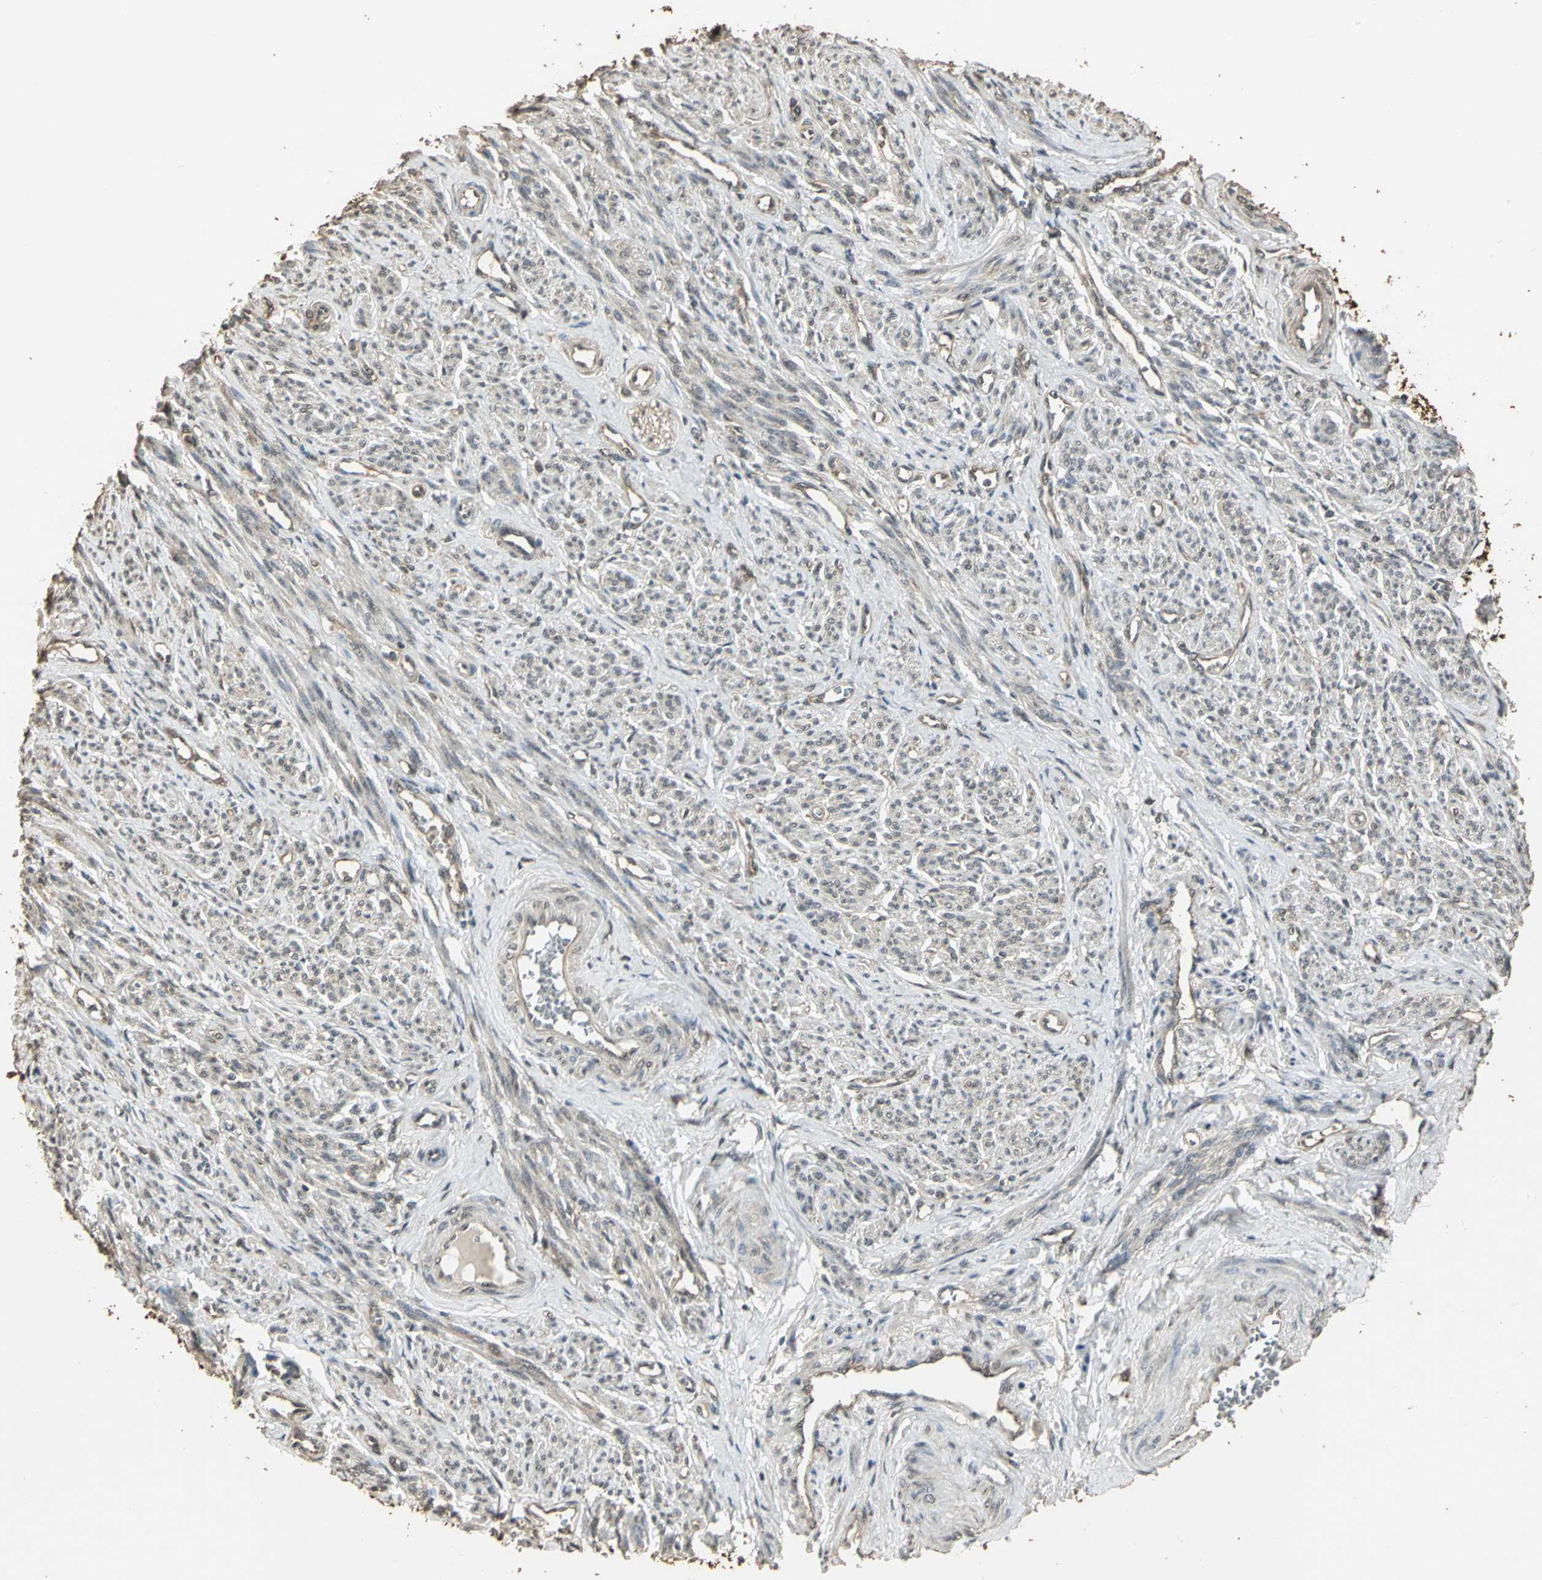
{"staining": {"intensity": "weak", "quantity": "25%-75%", "location": "cytoplasmic/membranous"}, "tissue": "smooth muscle", "cell_type": "Smooth muscle cells", "image_type": "normal", "snomed": [{"axis": "morphology", "description": "Normal tissue, NOS"}, {"axis": "topography", "description": "Smooth muscle"}], "caption": "This photomicrograph shows unremarkable smooth muscle stained with immunohistochemistry to label a protein in brown. The cytoplasmic/membranous of smooth muscle cells show weak positivity for the protein. Nuclei are counter-stained blue.", "gene": "UCHL5", "patient": {"sex": "female", "age": 65}}